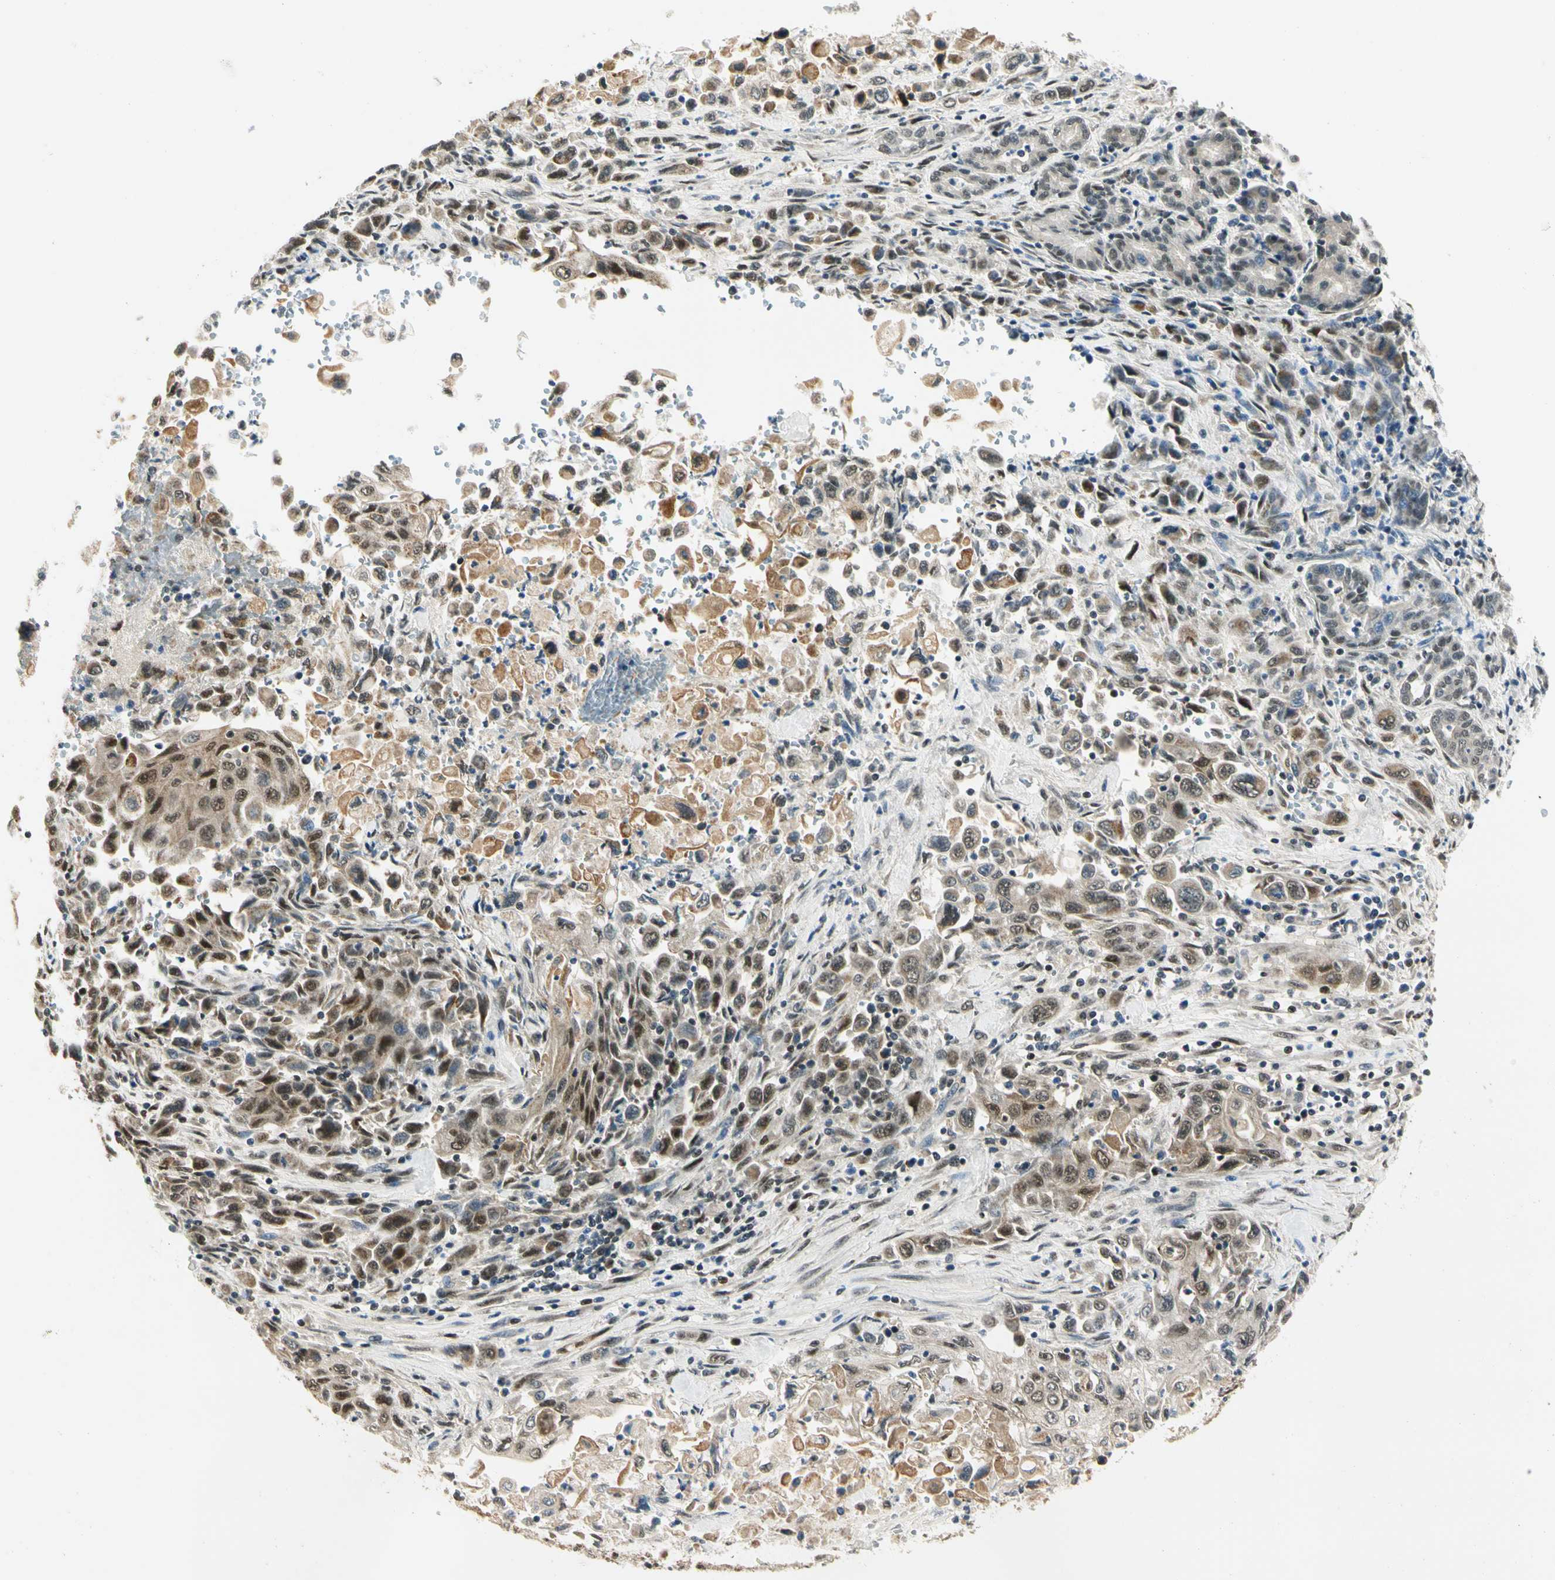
{"staining": {"intensity": "moderate", "quantity": ">75%", "location": "cytoplasmic/membranous,nuclear"}, "tissue": "pancreatic cancer", "cell_type": "Tumor cells", "image_type": "cancer", "snomed": [{"axis": "morphology", "description": "Adenocarcinoma, NOS"}, {"axis": "topography", "description": "Pancreas"}], "caption": "A histopathology image of pancreatic cancer stained for a protein shows moderate cytoplasmic/membranous and nuclear brown staining in tumor cells. The staining was performed using DAB, with brown indicating positive protein expression. Nuclei are stained blue with hematoxylin.", "gene": "PDK2", "patient": {"sex": "male", "age": 70}}